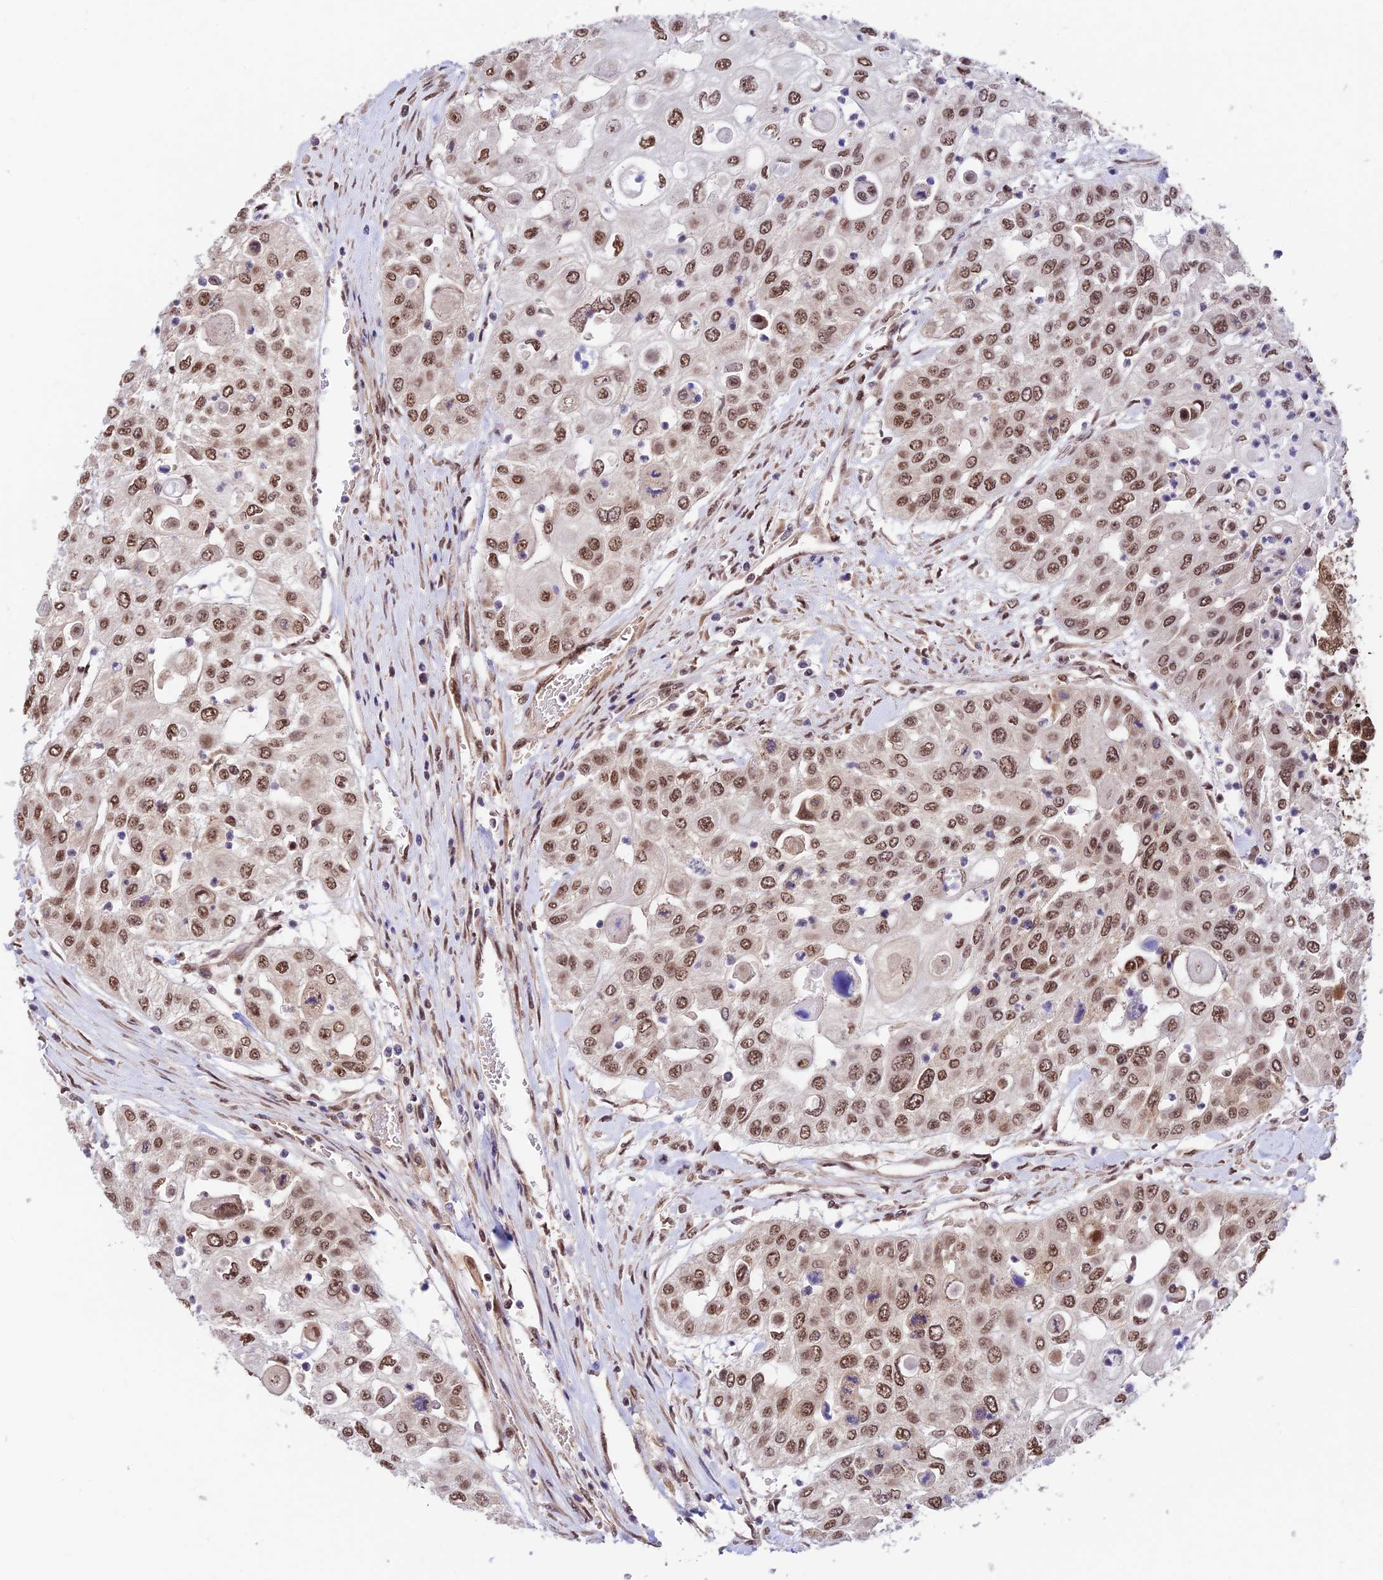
{"staining": {"intensity": "moderate", "quantity": ">75%", "location": "nuclear"}, "tissue": "urothelial cancer", "cell_type": "Tumor cells", "image_type": "cancer", "snomed": [{"axis": "morphology", "description": "Urothelial carcinoma, High grade"}, {"axis": "topography", "description": "Urinary bladder"}], "caption": "Urothelial cancer stained for a protein (brown) demonstrates moderate nuclear positive positivity in about >75% of tumor cells.", "gene": "RBM42", "patient": {"sex": "female", "age": 79}}